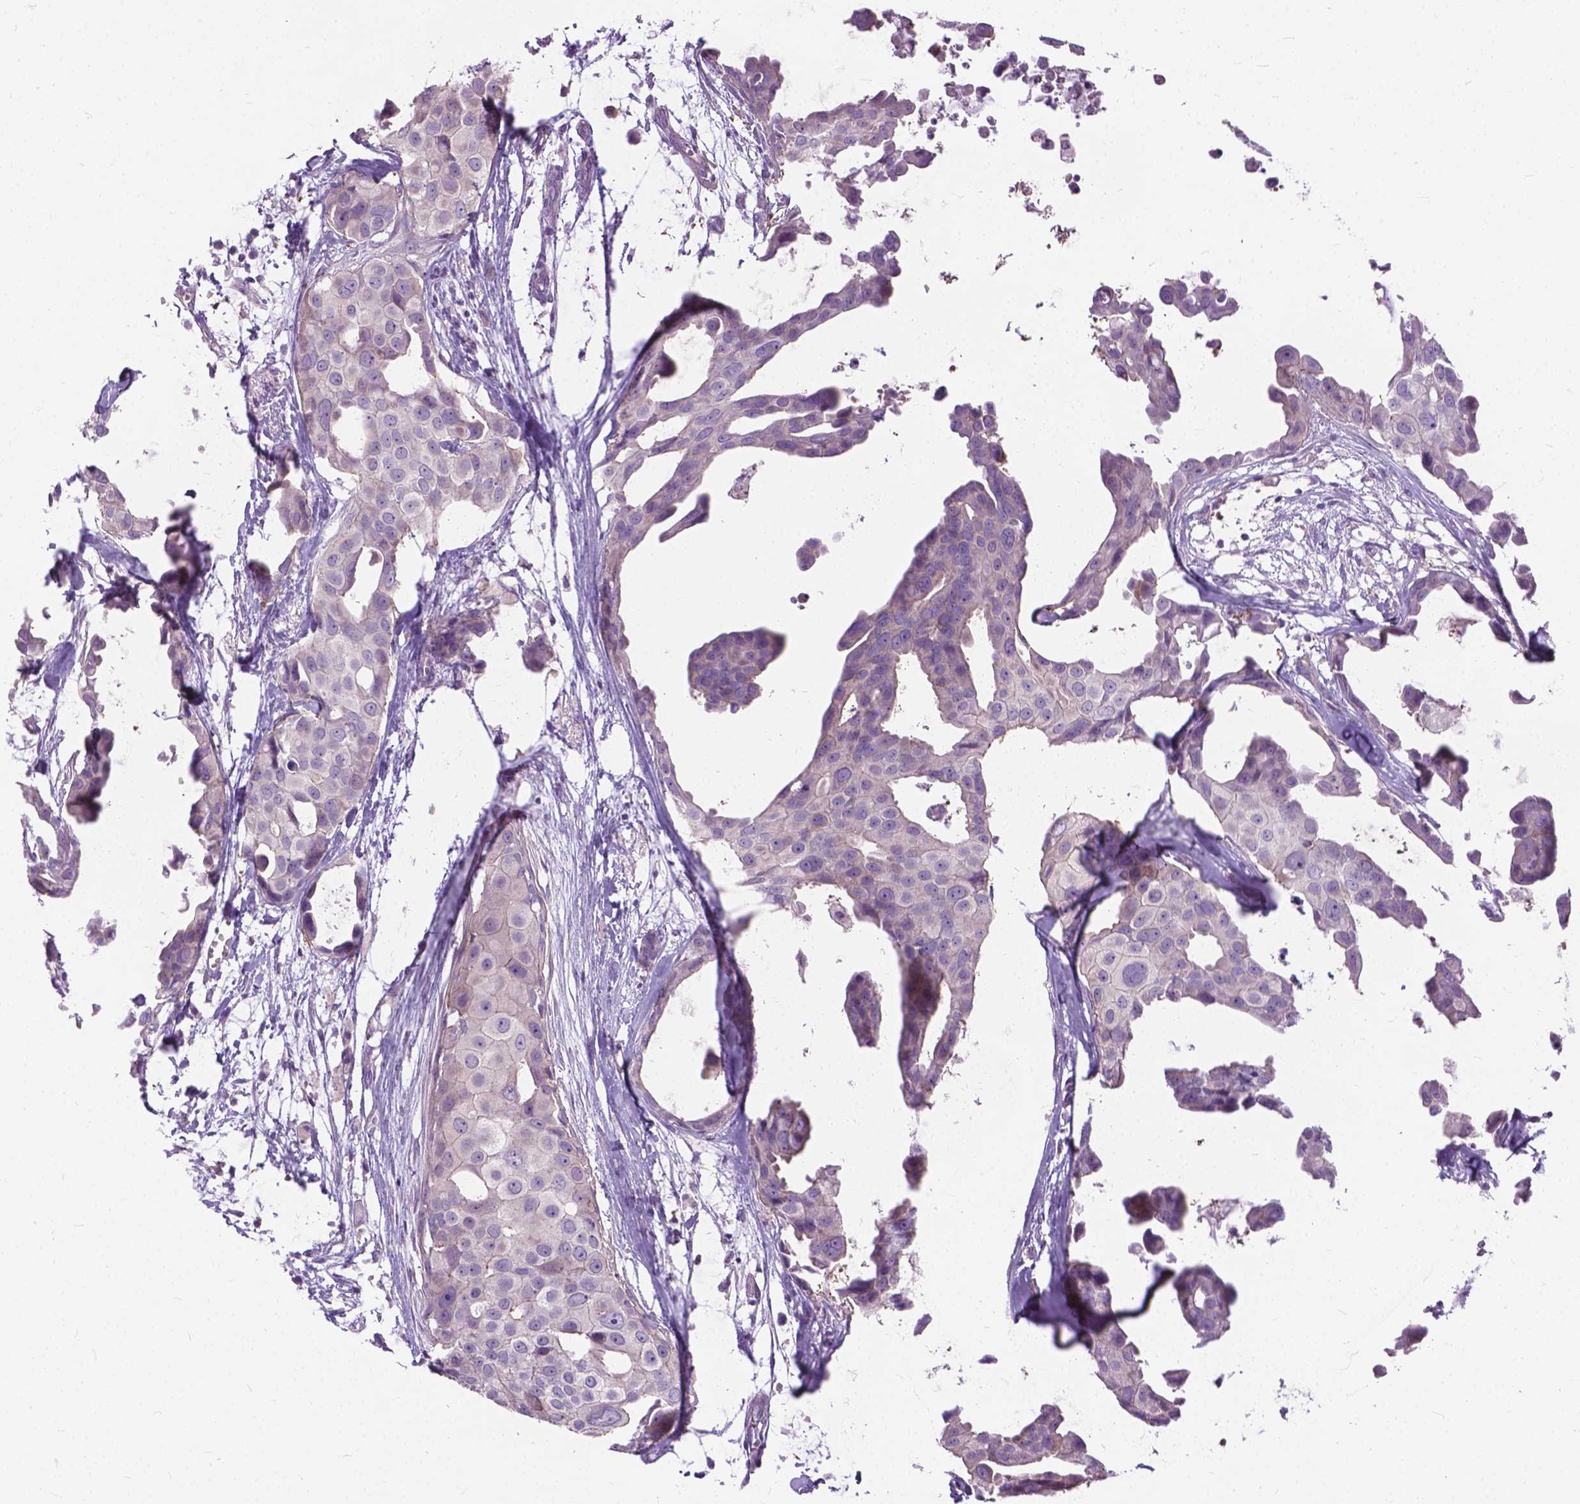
{"staining": {"intensity": "negative", "quantity": "none", "location": "none"}, "tissue": "breast cancer", "cell_type": "Tumor cells", "image_type": "cancer", "snomed": [{"axis": "morphology", "description": "Duct carcinoma"}, {"axis": "topography", "description": "Breast"}], "caption": "DAB immunohistochemical staining of human breast cancer (infiltrating ductal carcinoma) shows no significant staining in tumor cells.", "gene": "JAK3", "patient": {"sex": "female", "age": 38}}